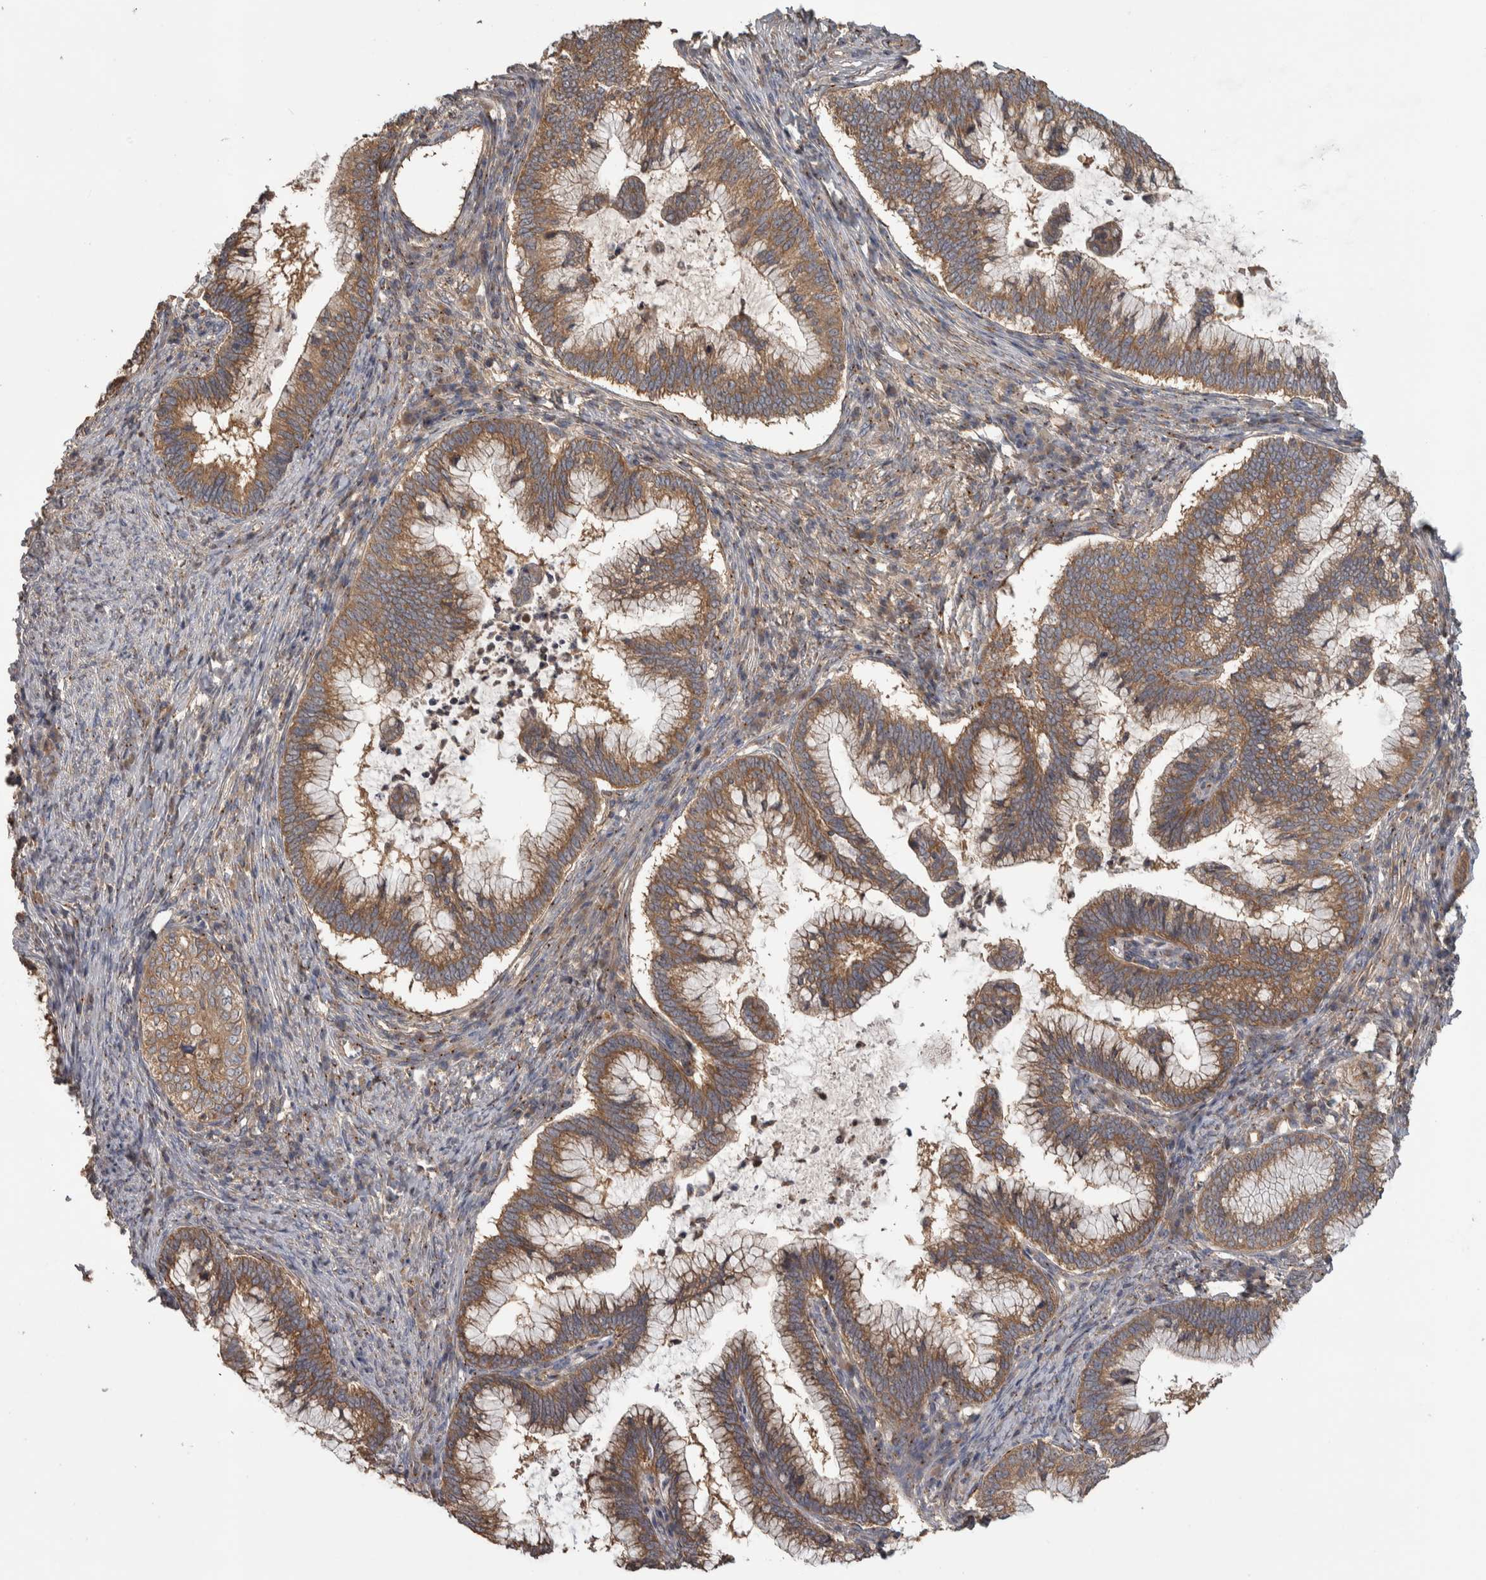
{"staining": {"intensity": "moderate", "quantity": ">75%", "location": "cytoplasmic/membranous"}, "tissue": "cervical cancer", "cell_type": "Tumor cells", "image_type": "cancer", "snomed": [{"axis": "morphology", "description": "Adenocarcinoma, NOS"}, {"axis": "topography", "description": "Cervix"}], "caption": "A medium amount of moderate cytoplasmic/membranous staining is seen in approximately >75% of tumor cells in cervical adenocarcinoma tissue. (Brightfield microscopy of DAB IHC at high magnification).", "gene": "IFRD1", "patient": {"sex": "female", "age": 36}}